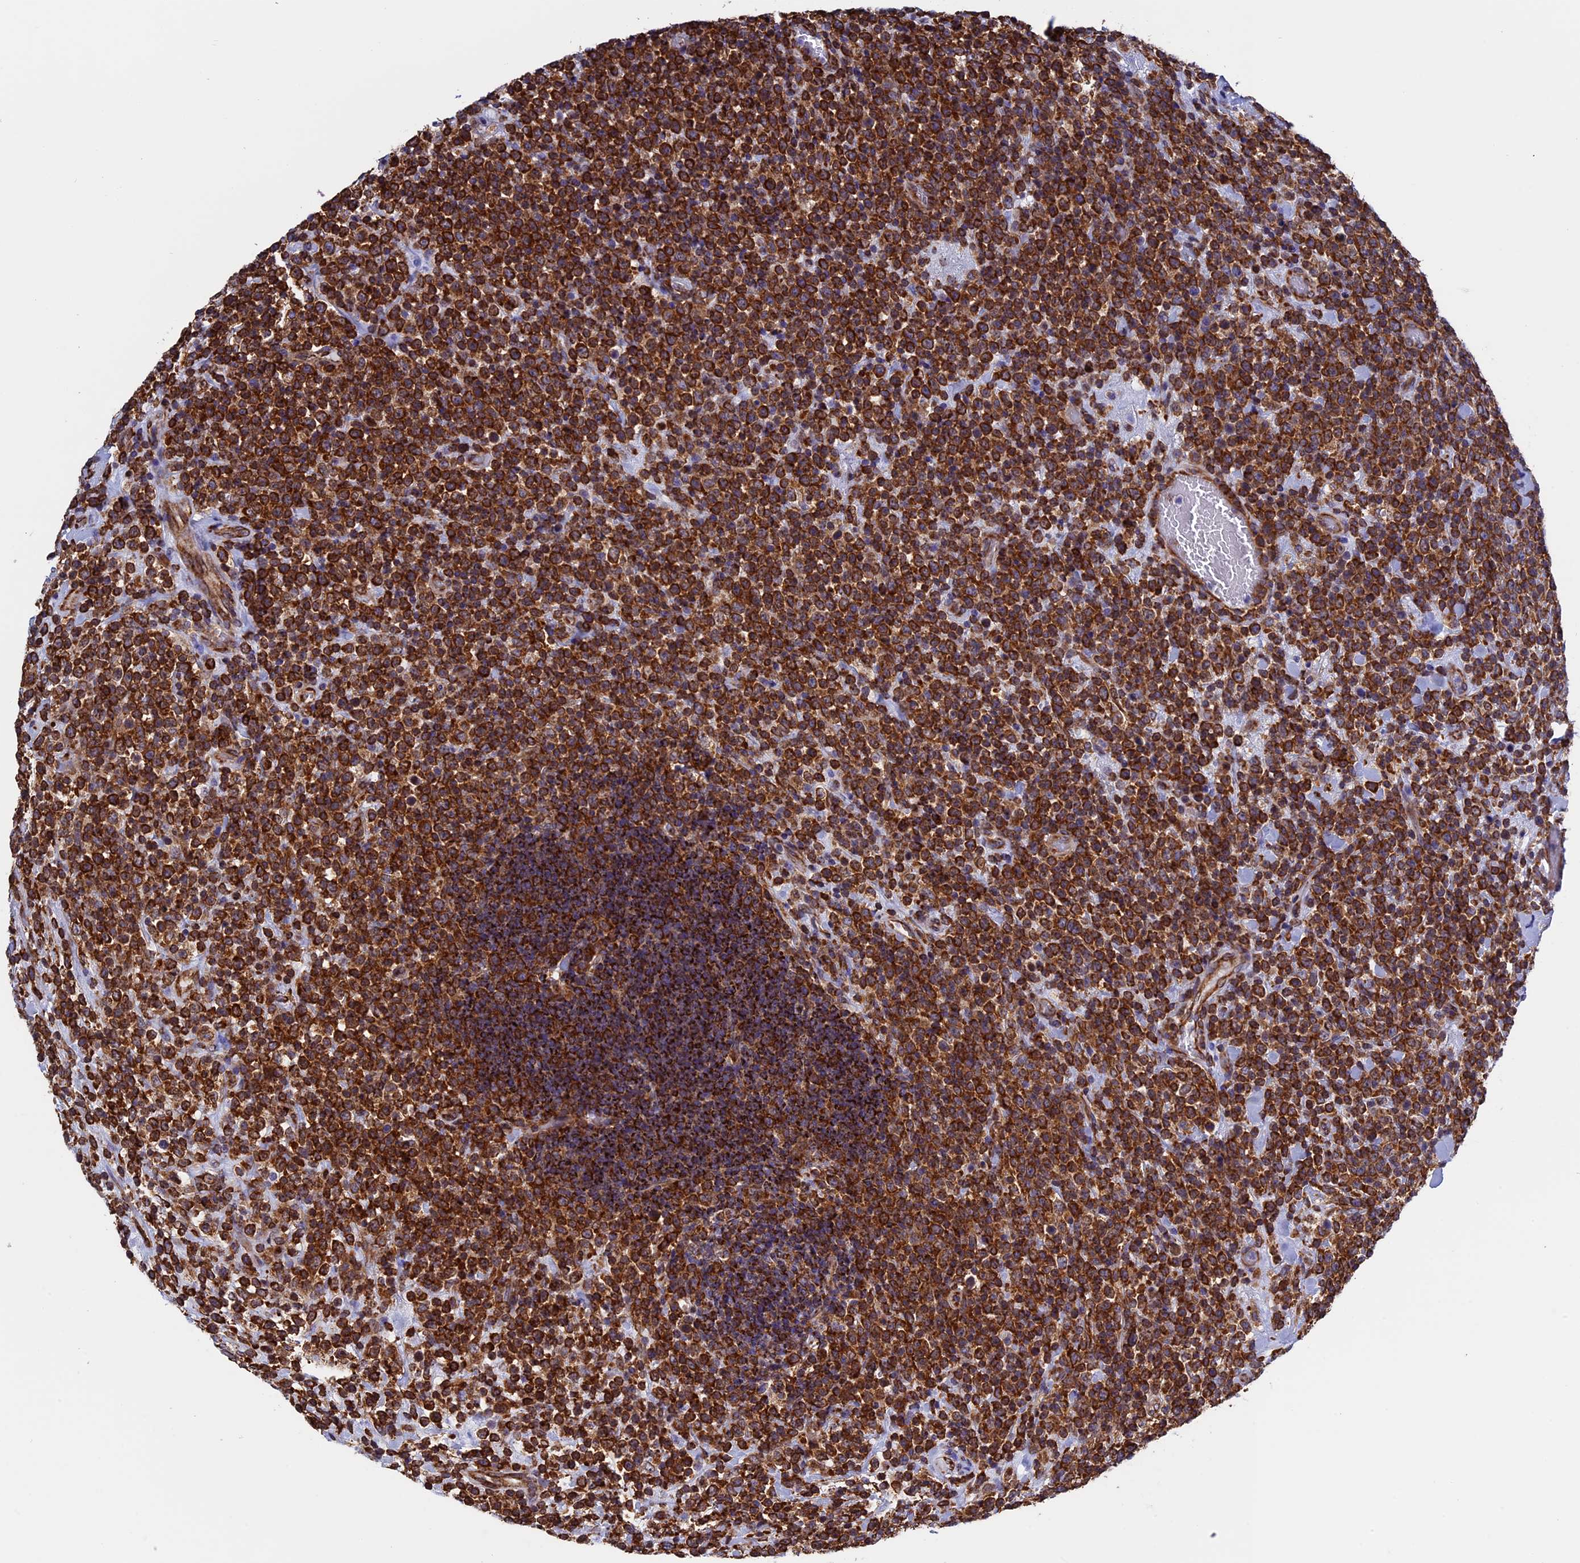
{"staining": {"intensity": "strong", "quantity": ">75%", "location": "cytoplasmic/membranous"}, "tissue": "lymphoma", "cell_type": "Tumor cells", "image_type": "cancer", "snomed": [{"axis": "morphology", "description": "Malignant lymphoma, non-Hodgkin's type, High grade"}, {"axis": "topography", "description": "Colon"}], "caption": "Protein staining exhibits strong cytoplasmic/membranous positivity in about >75% of tumor cells in lymphoma.", "gene": "SLC9A5", "patient": {"sex": "female", "age": 53}}